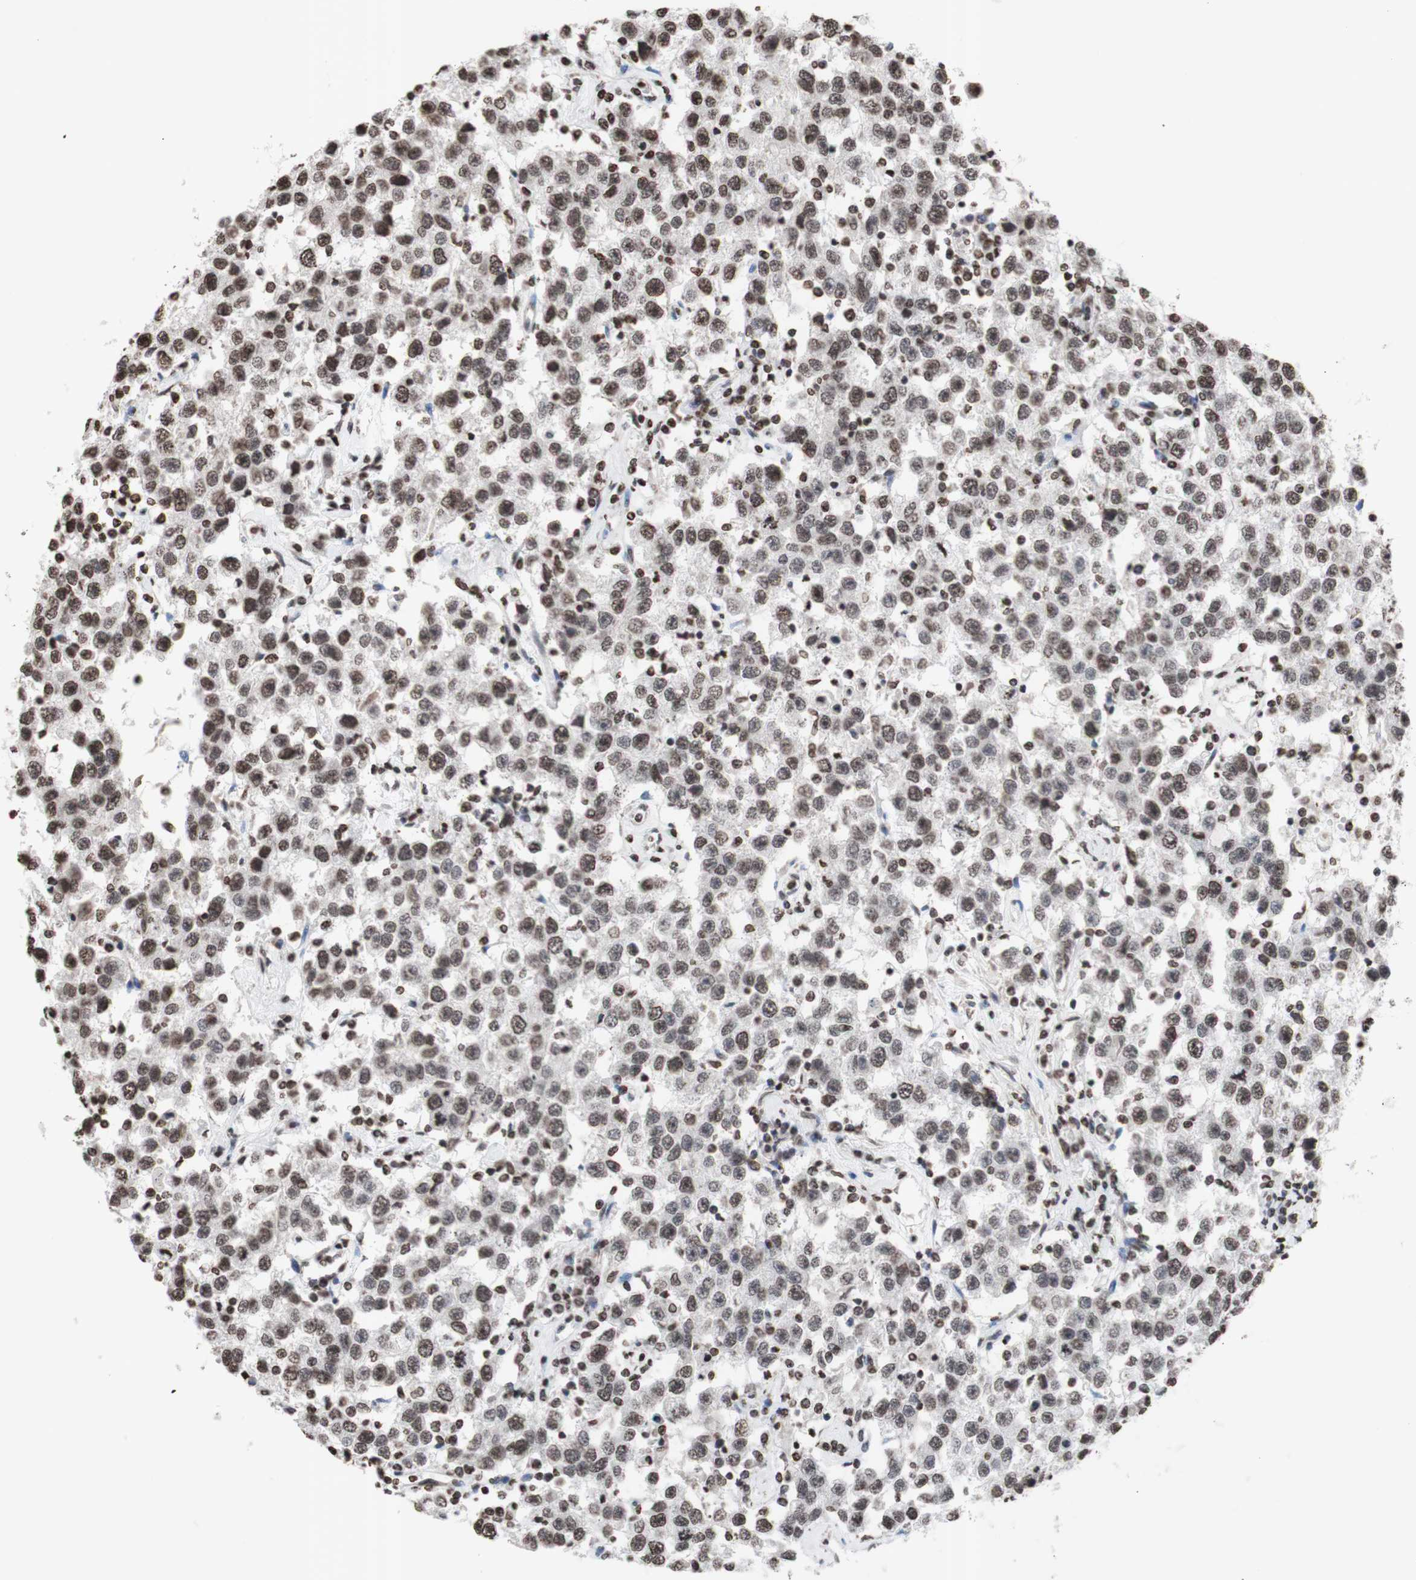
{"staining": {"intensity": "moderate", "quantity": ">75%", "location": "nuclear"}, "tissue": "testis cancer", "cell_type": "Tumor cells", "image_type": "cancer", "snomed": [{"axis": "morphology", "description": "Seminoma, NOS"}, {"axis": "topography", "description": "Testis"}], "caption": "Testis cancer stained with DAB immunohistochemistry (IHC) displays medium levels of moderate nuclear staining in about >75% of tumor cells.", "gene": "SNAI2", "patient": {"sex": "male", "age": 41}}